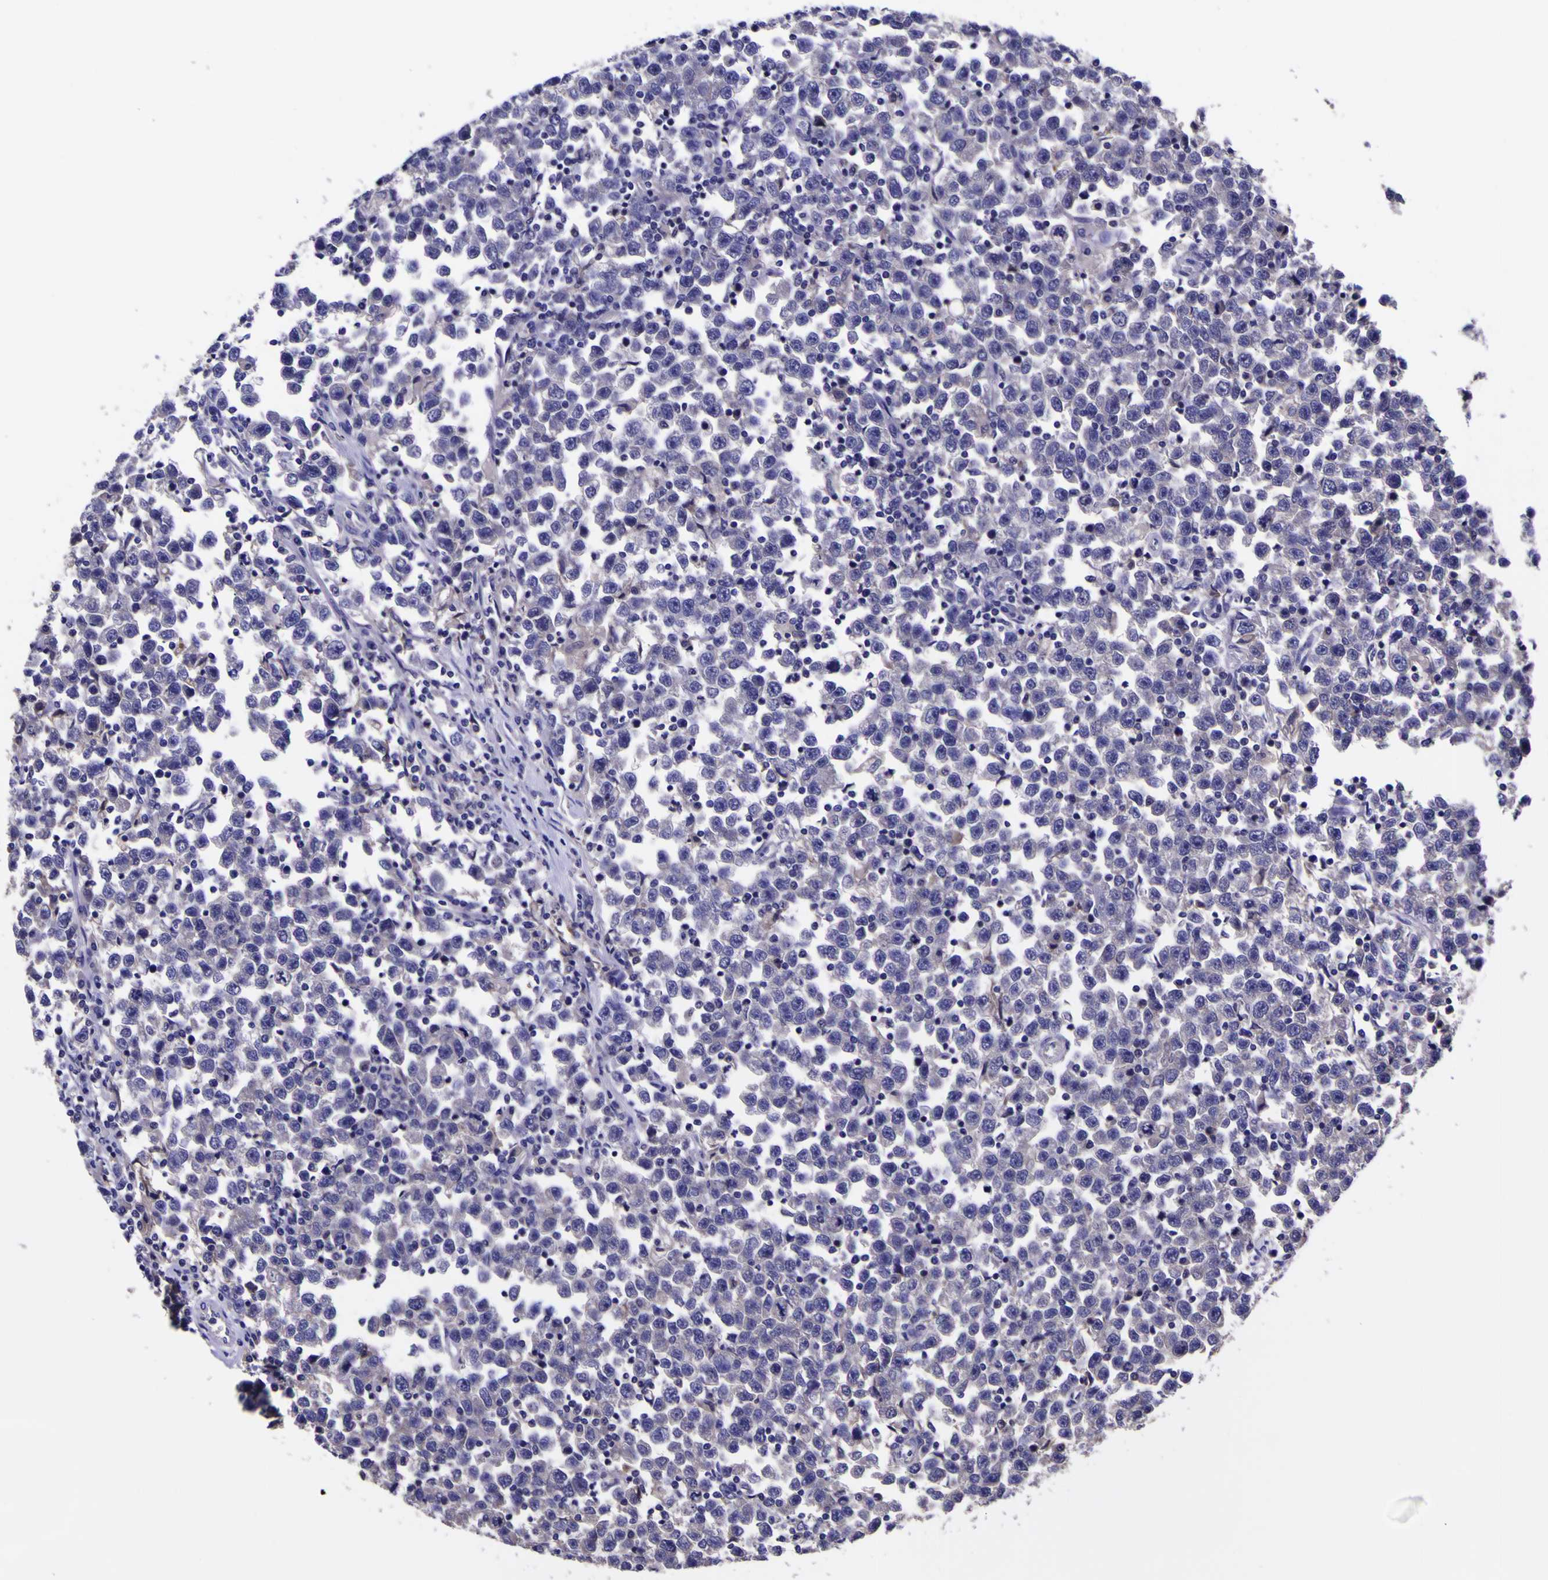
{"staining": {"intensity": "negative", "quantity": "none", "location": "none"}, "tissue": "testis cancer", "cell_type": "Tumor cells", "image_type": "cancer", "snomed": [{"axis": "morphology", "description": "Seminoma, NOS"}, {"axis": "topography", "description": "Testis"}], "caption": "Immunohistochemistry photomicrograph of neoplastic tissue: human testis cancer (seminoma) stained with DAB shows no significant protein positivity in tumor cells. The staining was performed using DAB (3,3'-diaminobenzidine) to visualize the protein expression in brown, while the nuclei were stained in blue with hematoxylin (Magnification: 20x).", "gene": "MAPK14", "patient": {"sex": "male", "age": 43}}